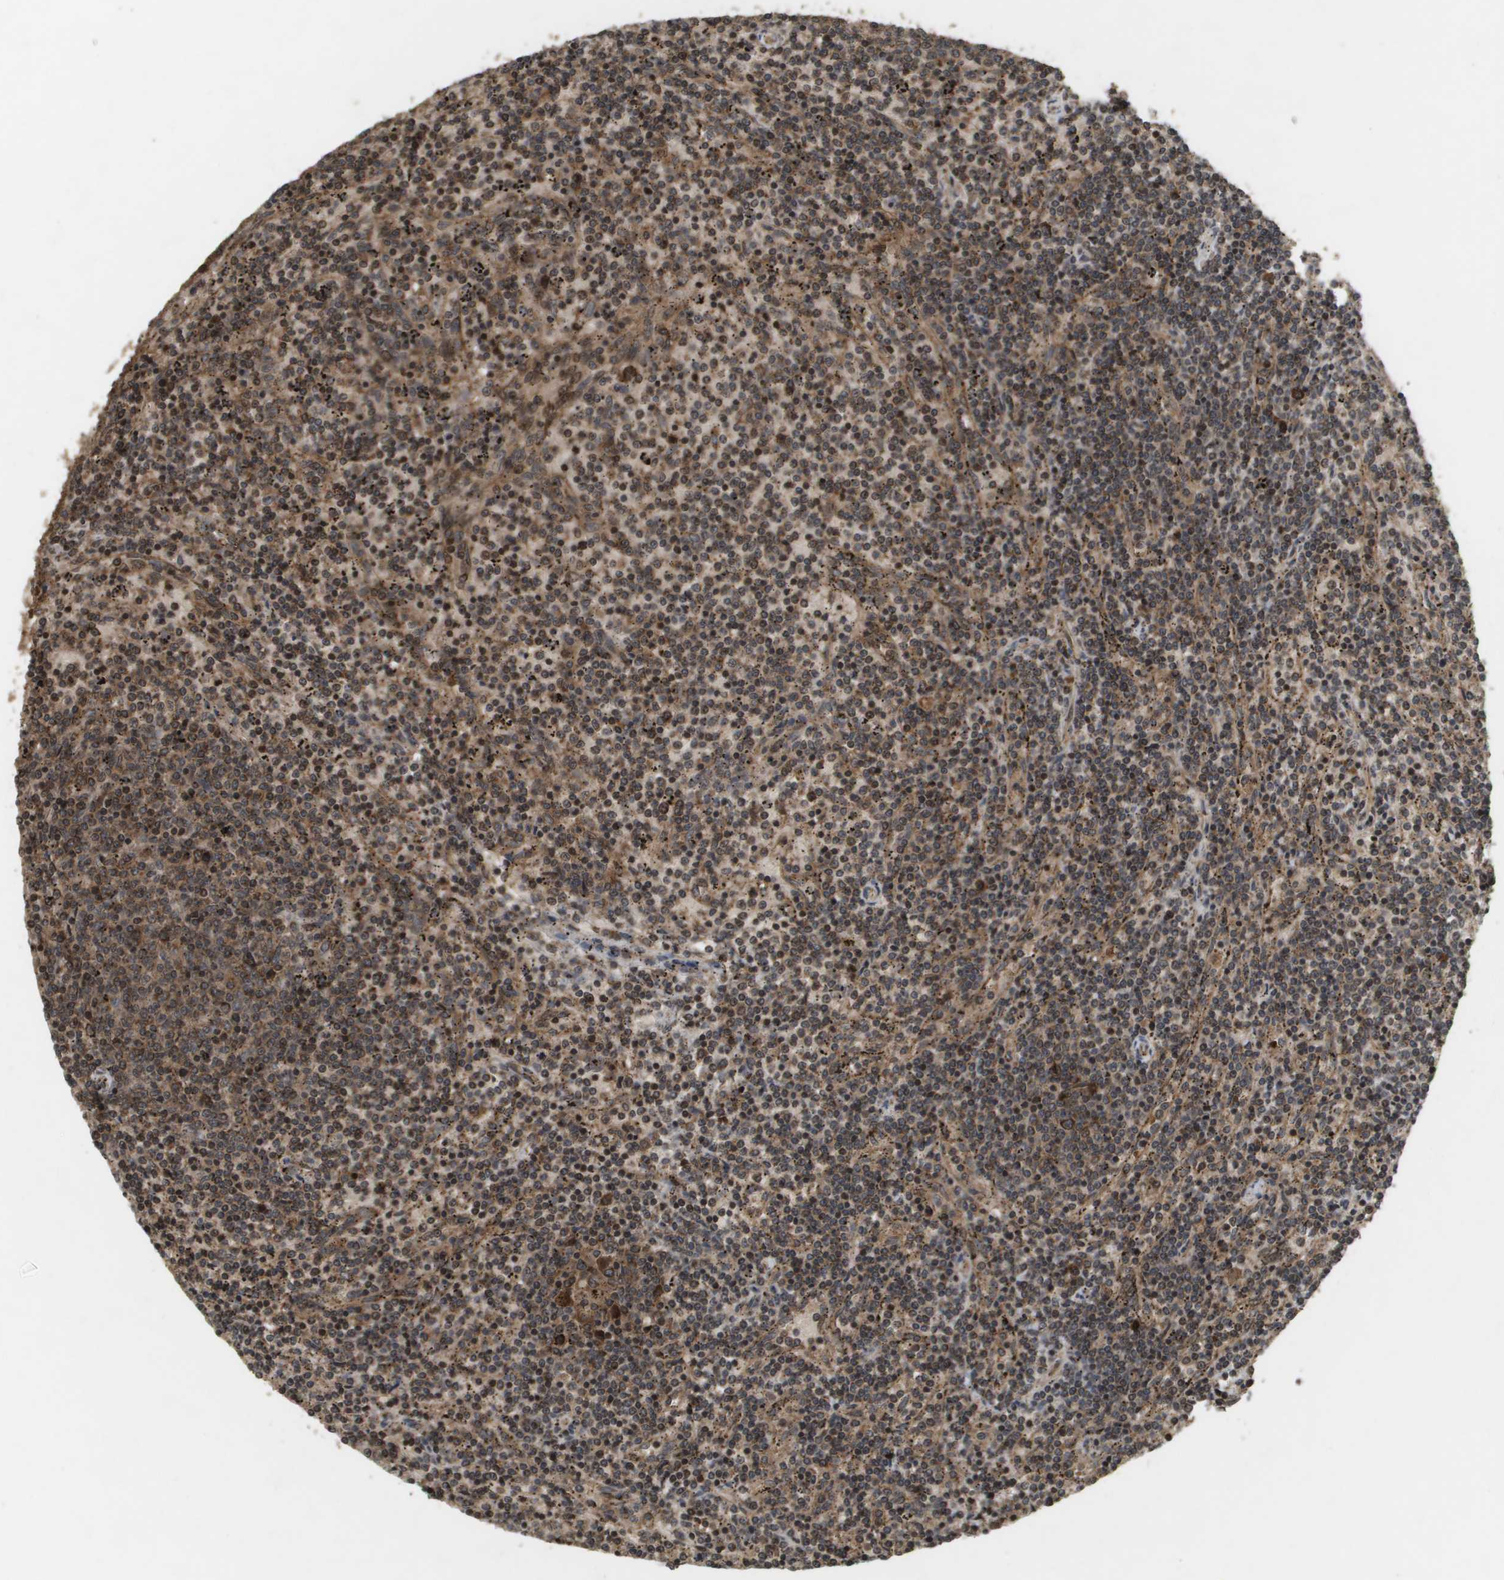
{"staining": {"intensity": "strong", "quantity": ">75%", "location": "cytoplasmic/membranous"}, "tissue": "lymphoma", "cell_type": "Tumor cells", "image_type": "cancer", "snomed": [{"axis": "morphology", "description": "Malignant lymphoma, non-Hodgkin's type, Low grade"}, {"axis": "topography", "description": "Spleen"}], "caption": "Low-grade malignant lymphoma, non-Hodgkin's type stained with a brown dye demonstrates strong cytoplasmic/membranous positive positivity in approximately >75% of tumor cells.", "gene": "KIF11", "patient": {"sex": "female", "age": 50}}